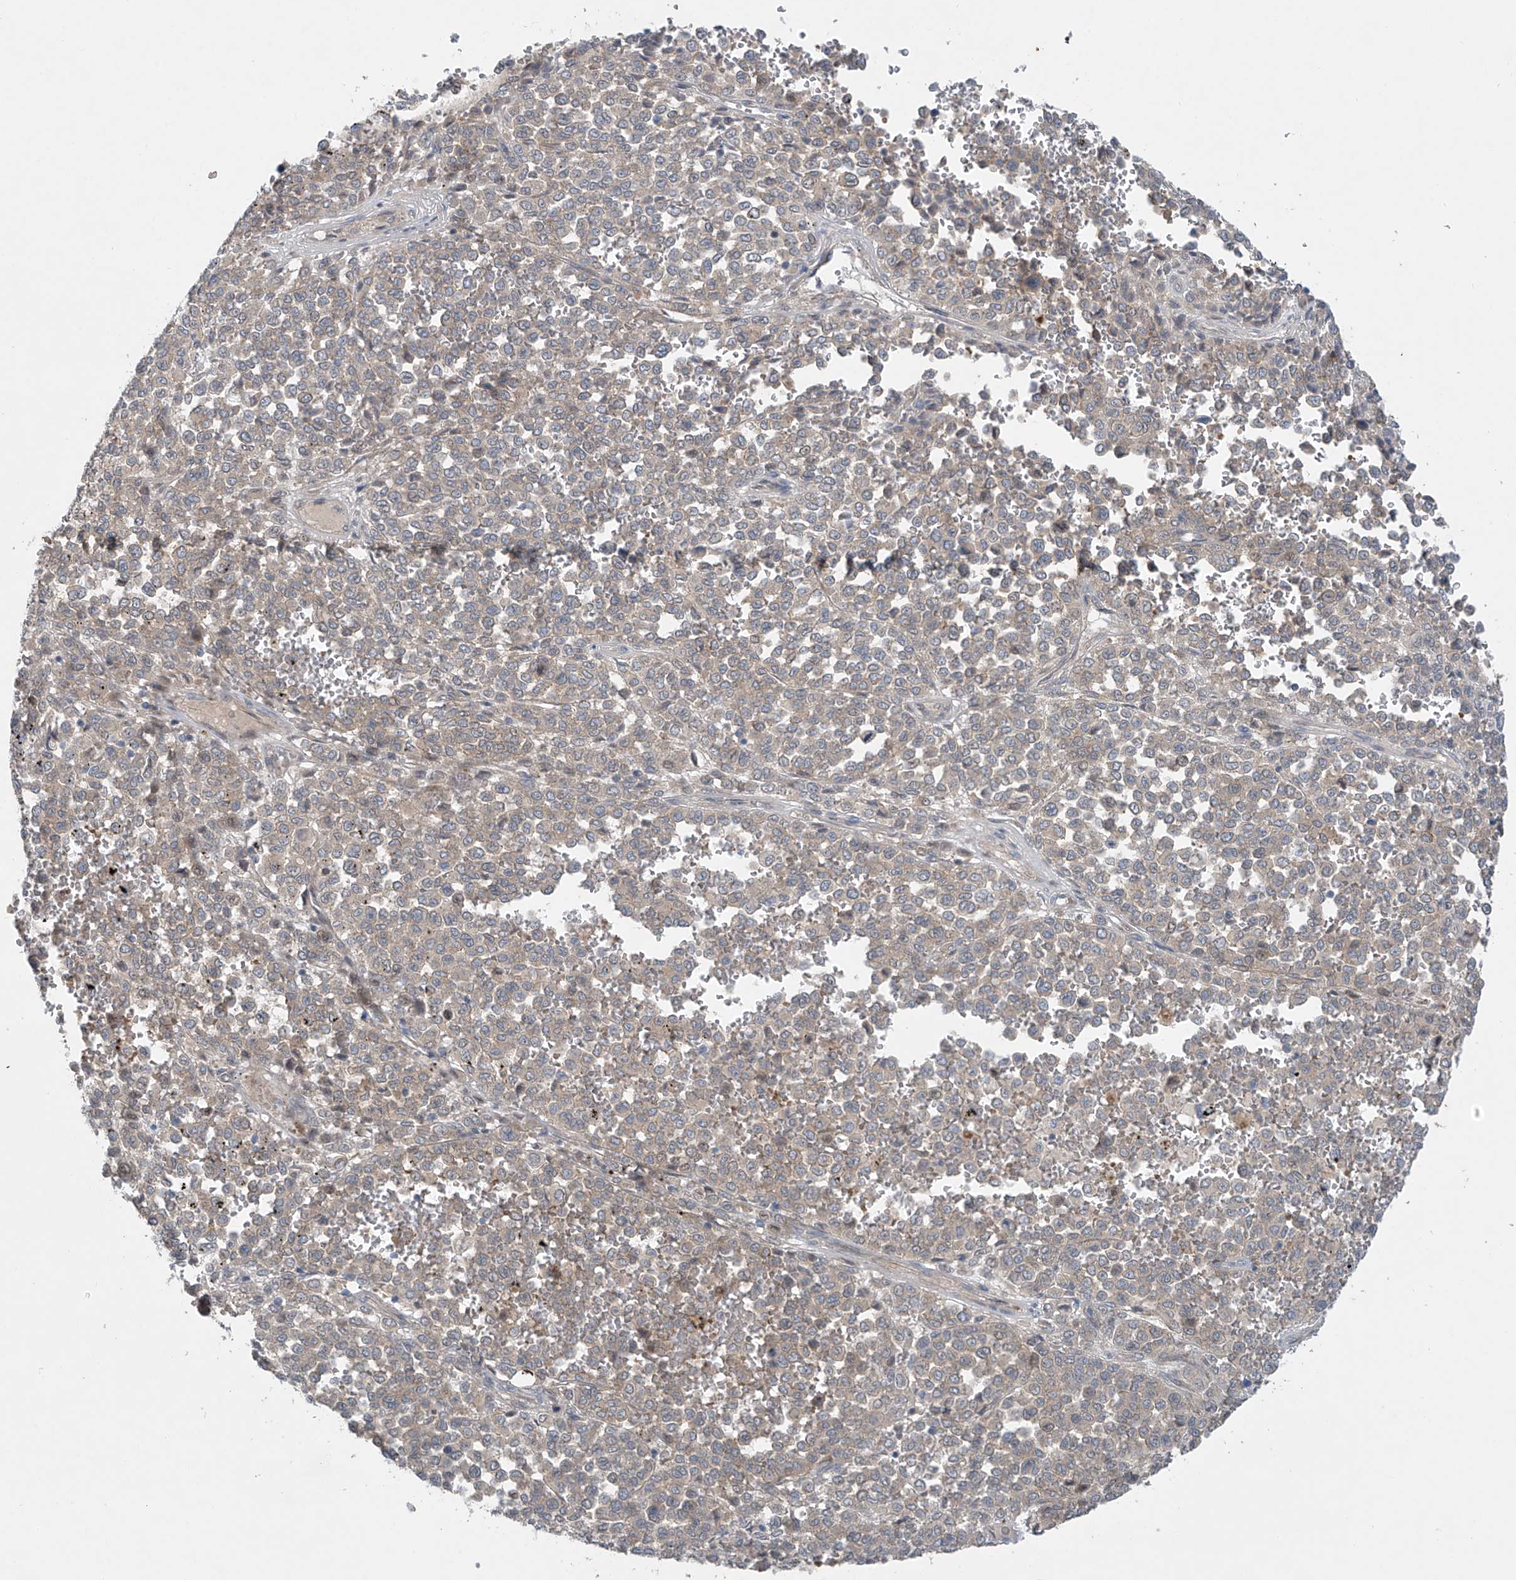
{"staining": {"intensity": "weak", "quantity": ">75%", "location": "cytoplasmic/membranous"}, "tissue": "melanoma", "cell_type": "Tumor cells", "image_type": "cancer", "snomed": [{"axis": "morphology", "description": "Malignant melanoma, Metastatic site"}, {"axis": "topography", "description": "Pancreas"}], "caption": "Tumor cells demonstrate low levels of weak cytoplasmic/membranous positivity in about >75% of cells in malignant melanoma (metastatic site). The staining was performed using DAB (3,3'-diaminobenzidine) to visualize the protein expression in brown, while the nuclei were stained in blue with hematoxylin (Magnification: 20x).", "gene": "TJAP1", "patient": {"sex": "female", "age": 30}}